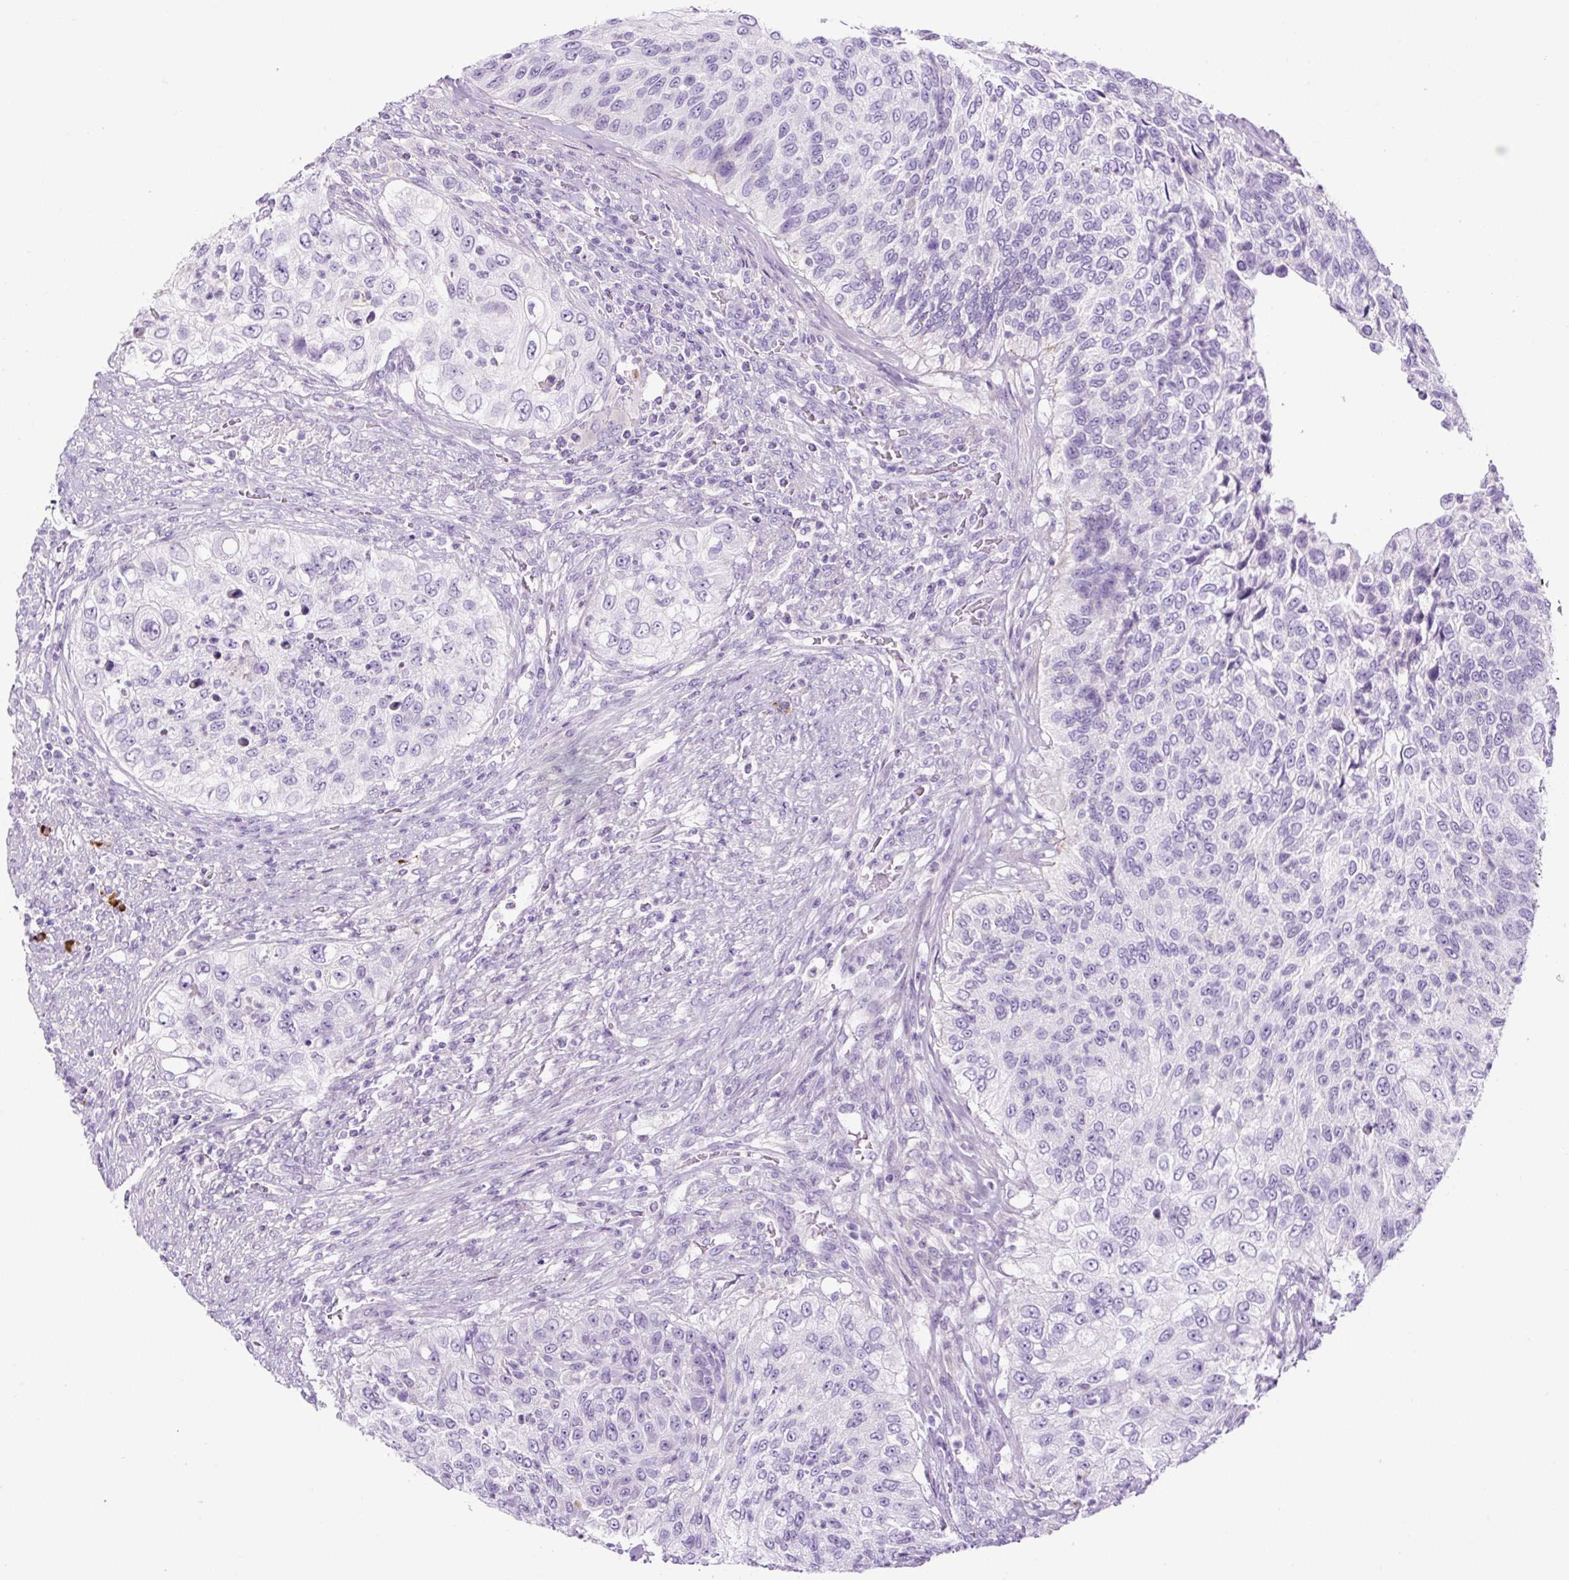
{"staining": {"intensity": "negative", "quantity": "none", "location": "none"}, "tissue": "urothelial cancer", "cell_type": "Tumor cells", "image_type": "cancer", "snomed": [{"axis": "morphology", "description": "Urothelial carcinoma, High grade"}, {"axis": "topography", "description": "Urinary bladder"}], "caption": "Tumor cells are negative for protein expression in human urothelial carcinoma (high-grade).", "gene": "RNF212B", "patient": {"sex": "female", "age": 60}}